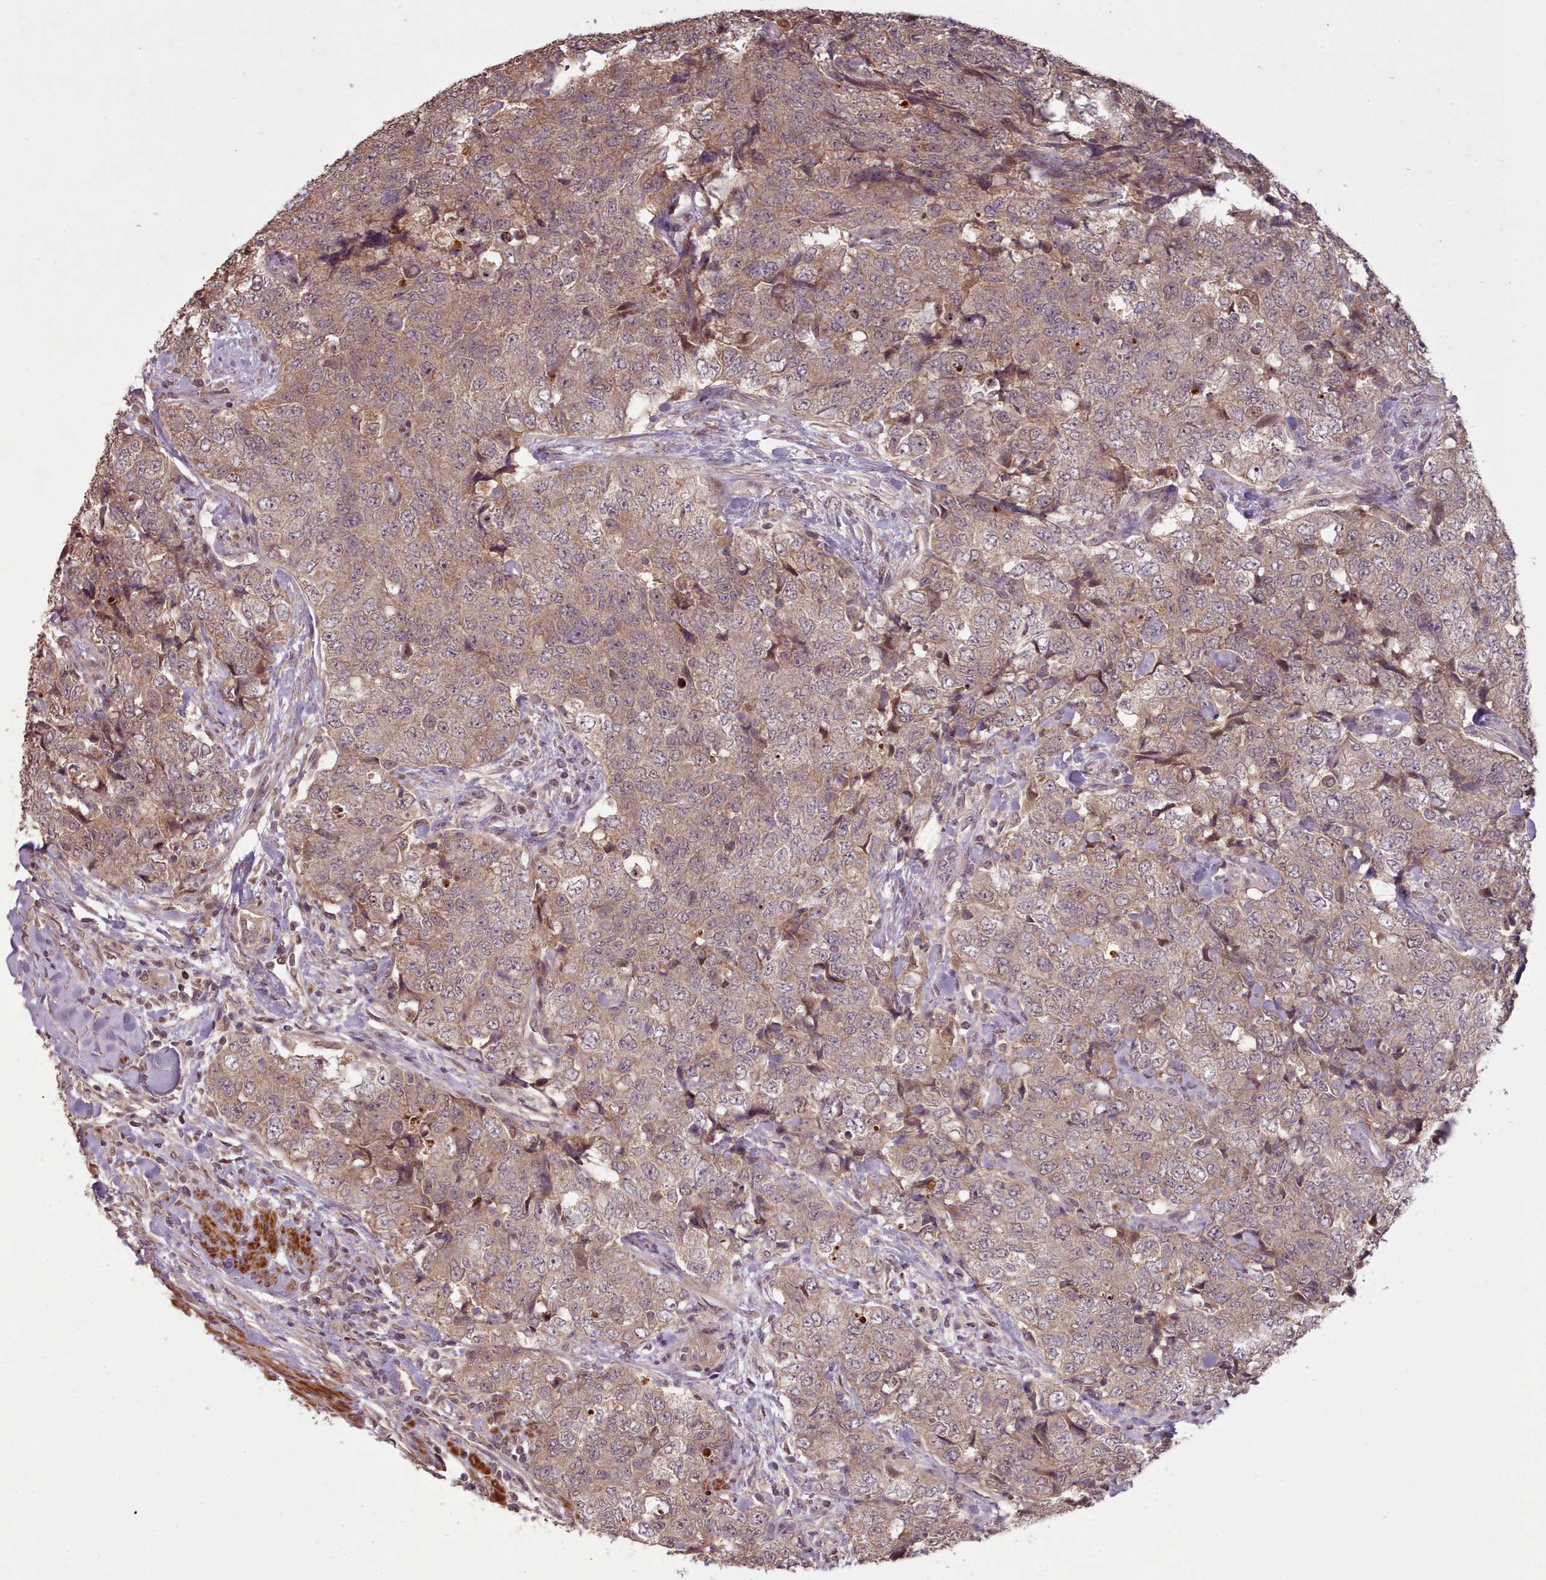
{"staining": {"intensity": "moderate", "quantity": ">75%", "location": "cytoplasmic/membranous"}, "tissue": "urothelial cancer", "cell_type": "Tumor cells", "image_type": "cancer", "snomed": [{"axis": "morphology", "description": "Urothelial carcinoma, High grade"}, {"axis": "topography", "description": "Urinary bladder"}], "caption": "Immunohistochemistry image of human urothelial cancer stained for a protein (brown), which shows medium levels of moderate cytoplasmic/membranous positivity in approximately >75% of tumor cells.", "gene": "CDC6", "patient": {"sex": "female", "age": 78}}